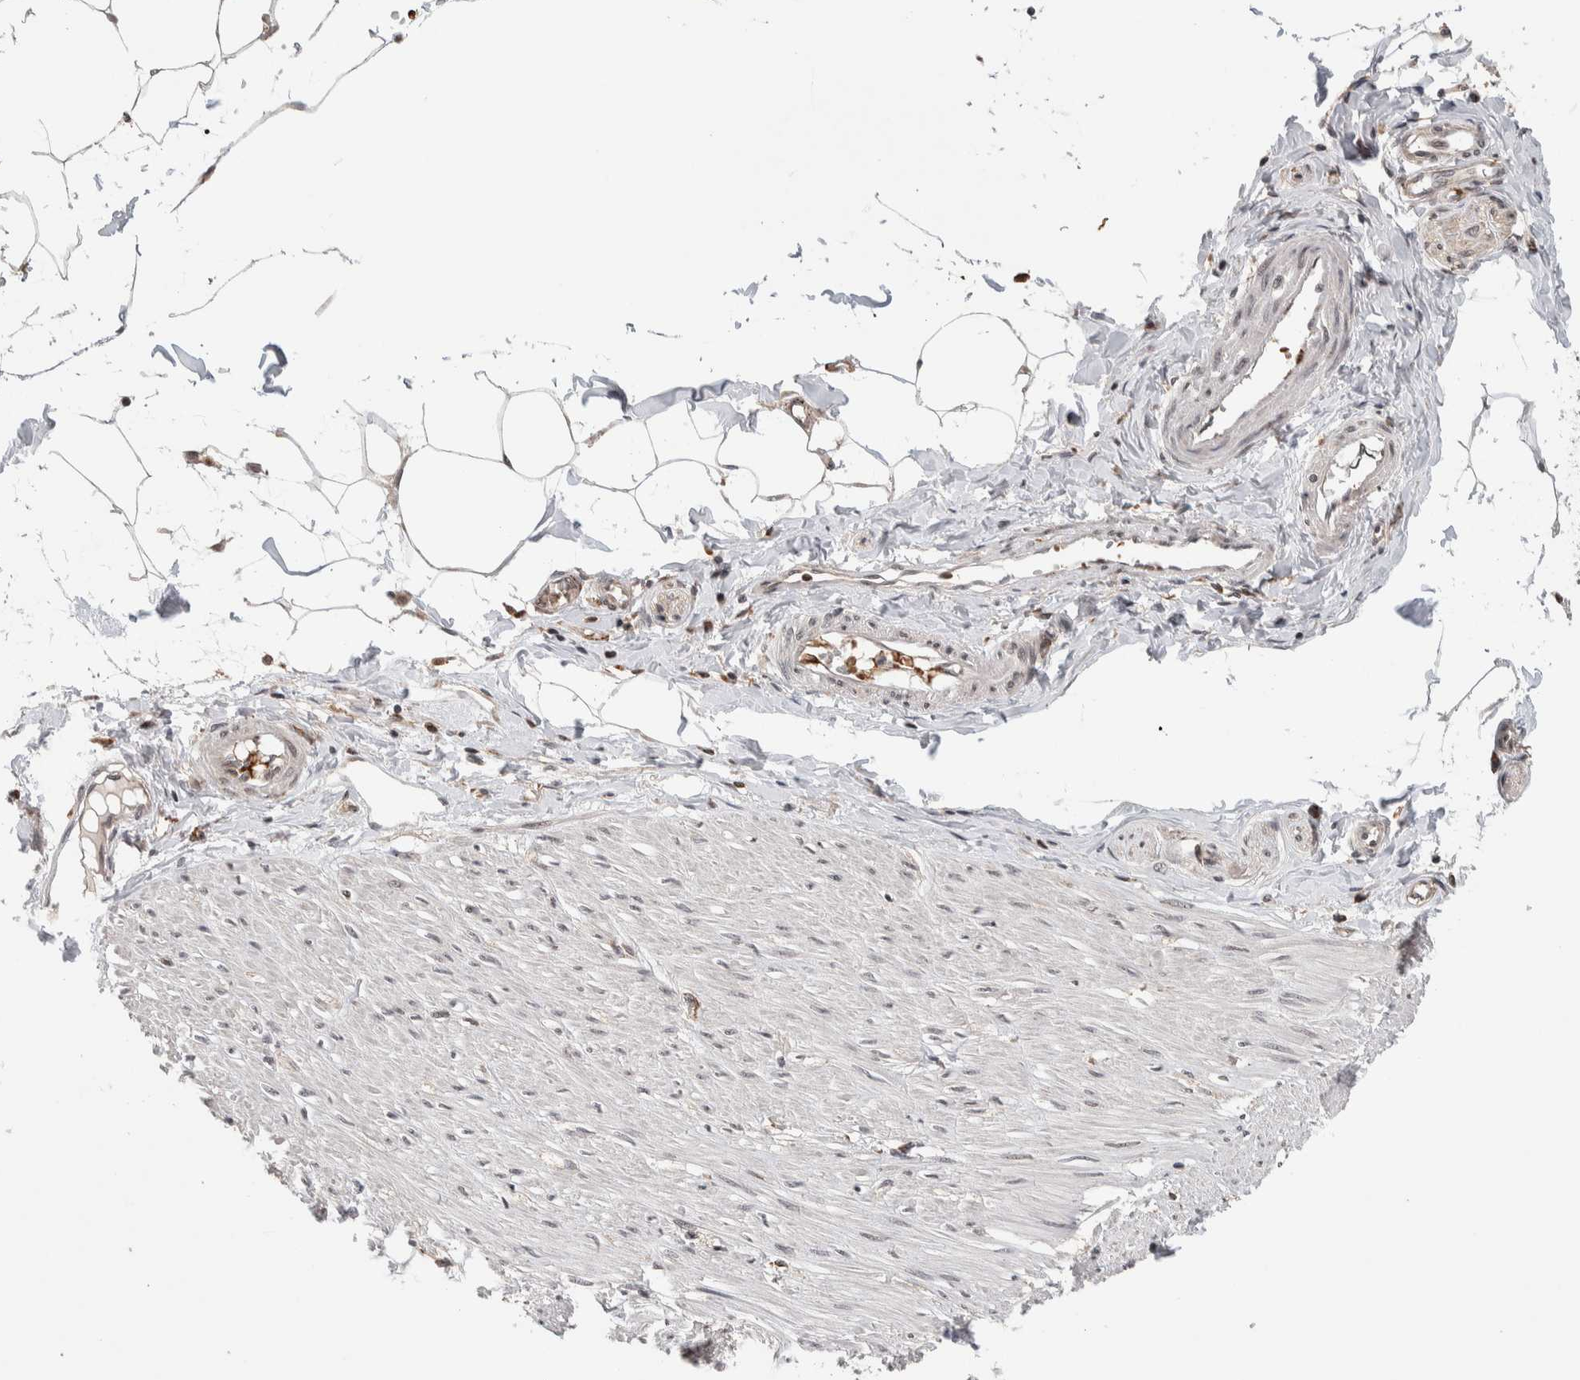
{"staining": {"intensity": "weak", "quantity": ">75%", "location": "cytoplasmic/membranous"}, "tissue": "adipose tissue", "cell_type": "Adipocytes", "image_type": "normal", "snomed": [{"axis": "morphology", "description": "Normal tissue, NOS"}, {"axis": "morphology", "description": "Adenocarcinoma, NOS"}, {"axis": "topography", "description": "Colon"}, {"axis": "topography", "description": "Peripheral nerve tissue"}], "caption": "Adipocytes show low levels of weak cytoplasmic/membranous positivity in approximately >75% of cells in benign adipose tissue. (DAB (3,3'-diaminobenzidine) IHC with brightfield microscopy, high magnification).", "gene": "KCNK1", "patient": {"sex": "male", "age": 14}}